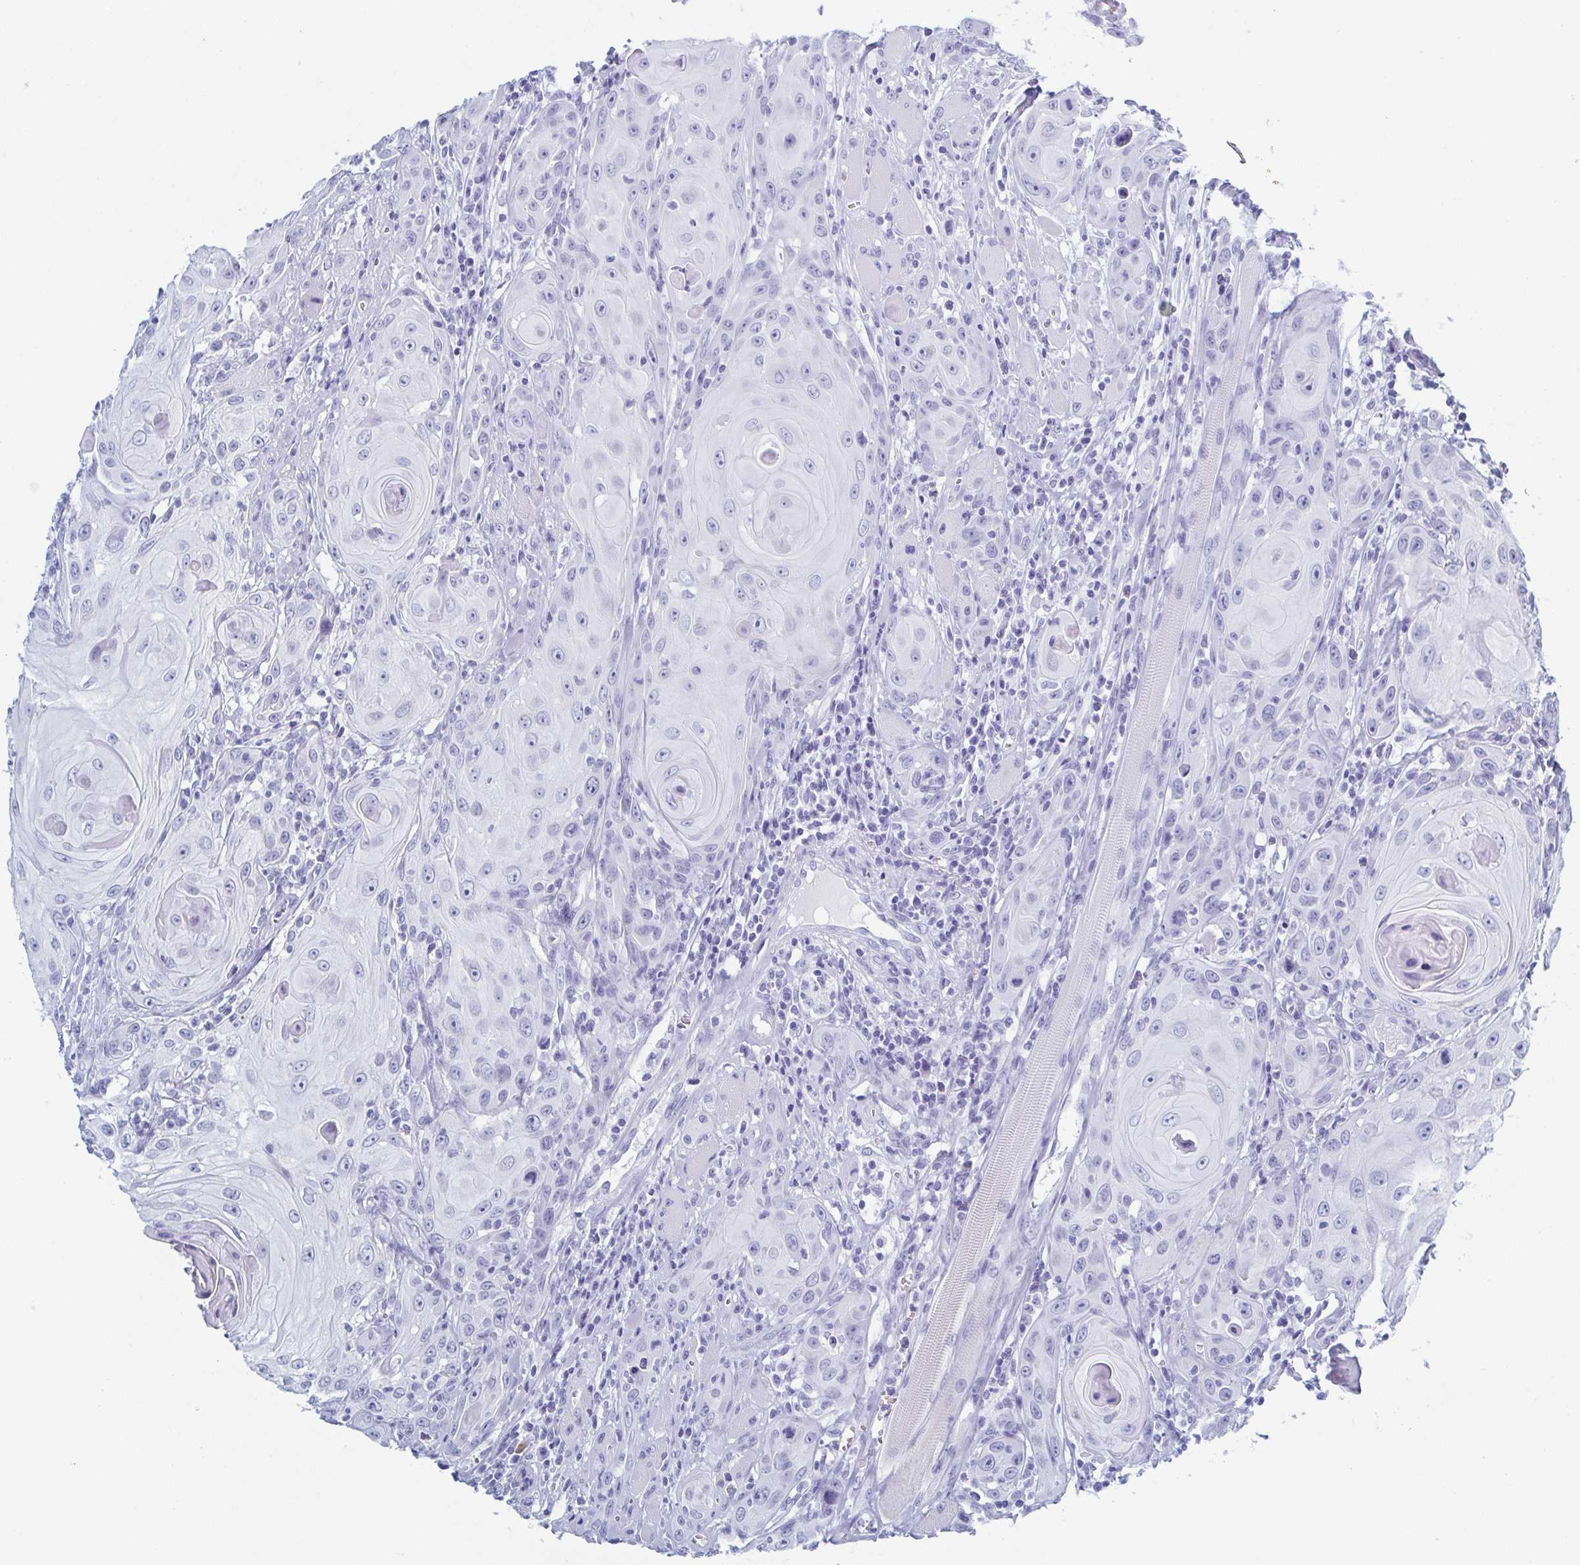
{"staining": {"intensity": "negative", "quantity": "none", "location": "none"}, "tissue": "head and neck cancer", "cell_type": "Tumor cells", "image_type": "cancer", "snomed": [{"axis": "morphology", "description": "Squamous cell carcinoma, NOS"}, {"axis": "topography", "description": "Head-Neck"}], "caption": "DAB (3,3'-diaminobenzidine) immunohistochemical staining of human head and neck cancer (squamous cell carcinoma) exhibits no significant positivity in tumor cells. Nuclei are stained in blue.", "gene": "ZFP64", "patient": {"sex": "female", "age": 80}}